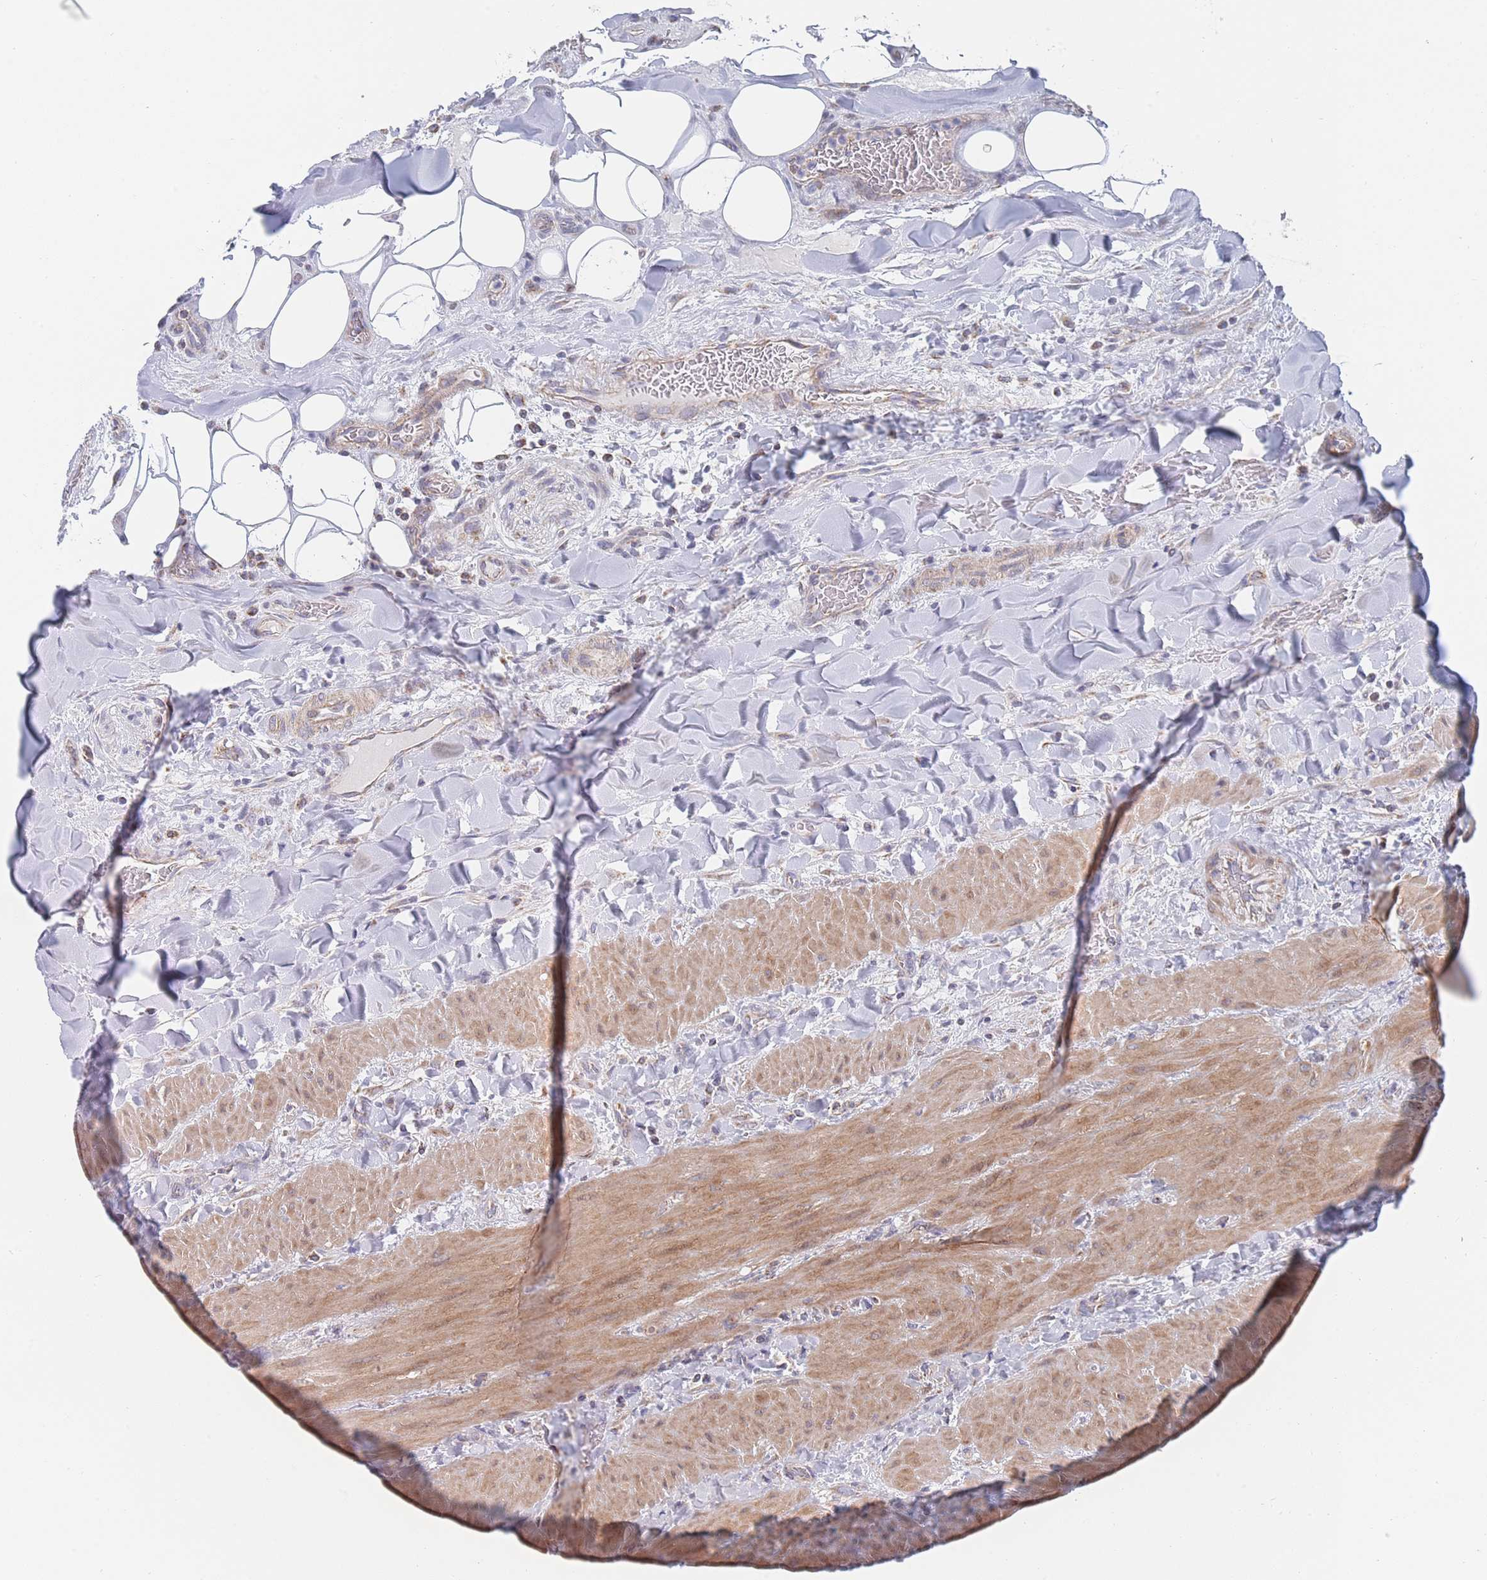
{"staining": {"intensity": "strong", "quantity": ">75%", "location": "cytoplasmic/membranous"}, "tissue": "gallbladder", "cell_type": "Glandular cells", "image_type": "normal", "snomed": [{"axis": "morphology", "description": "Normal tissue, NOS"}, {"axis": "topography", "description": "Gallbladder"}], "caption": "An image of gallbladder stained for a protein exhibits strong cytoplasmic/membranous brown staining in glandular cells. Immunohistochemistry (ihc) stains the protein of interest in brown and the nuclei are stained blue.", "gene": "IKZF4", "patient": {"sex": "male", "age": 24}}